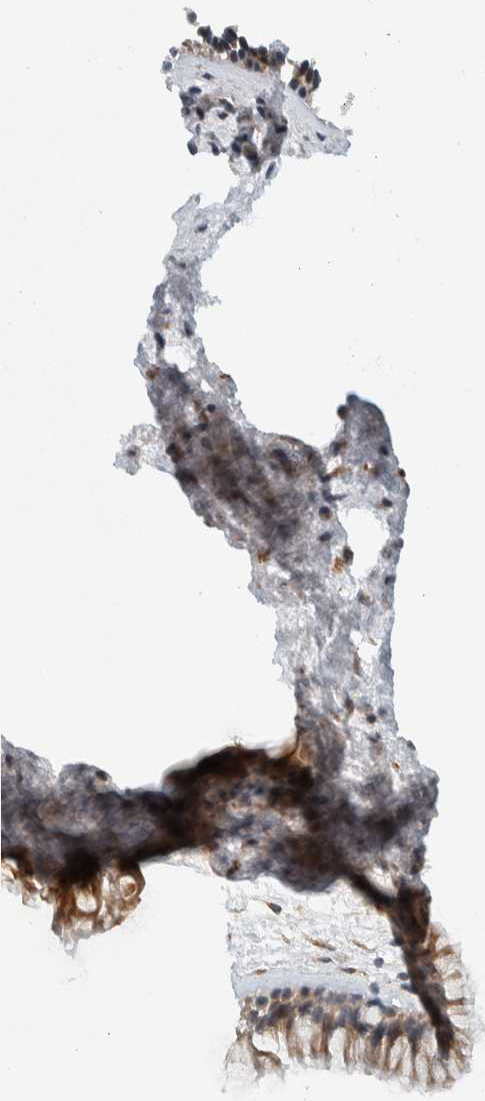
{"staining": {"intensity": "moderate", "quantity": ">75%", "location": "cytoplasmic/membranous"}, "tissue": "nasopharynx", "cell_type": "Respiratory epithelial cells", "image_type": "normal", "snomed": [{"axis": "morphology", "description": "Normal tissue, NOS"}, {"axis": "morphology", "description": "Inflammation, NOS"}, {"axis": "topography", "description": "Nasopharynx"}], "caption": "The immunohistochemical stain labels moderate cytoplasmic/membranous expression in respiratory epithelial cells of normal nasopharynx. Nuclei are stained in blue.", "gene": "RERE", "patient": {"sex": "male", "age": 48}}